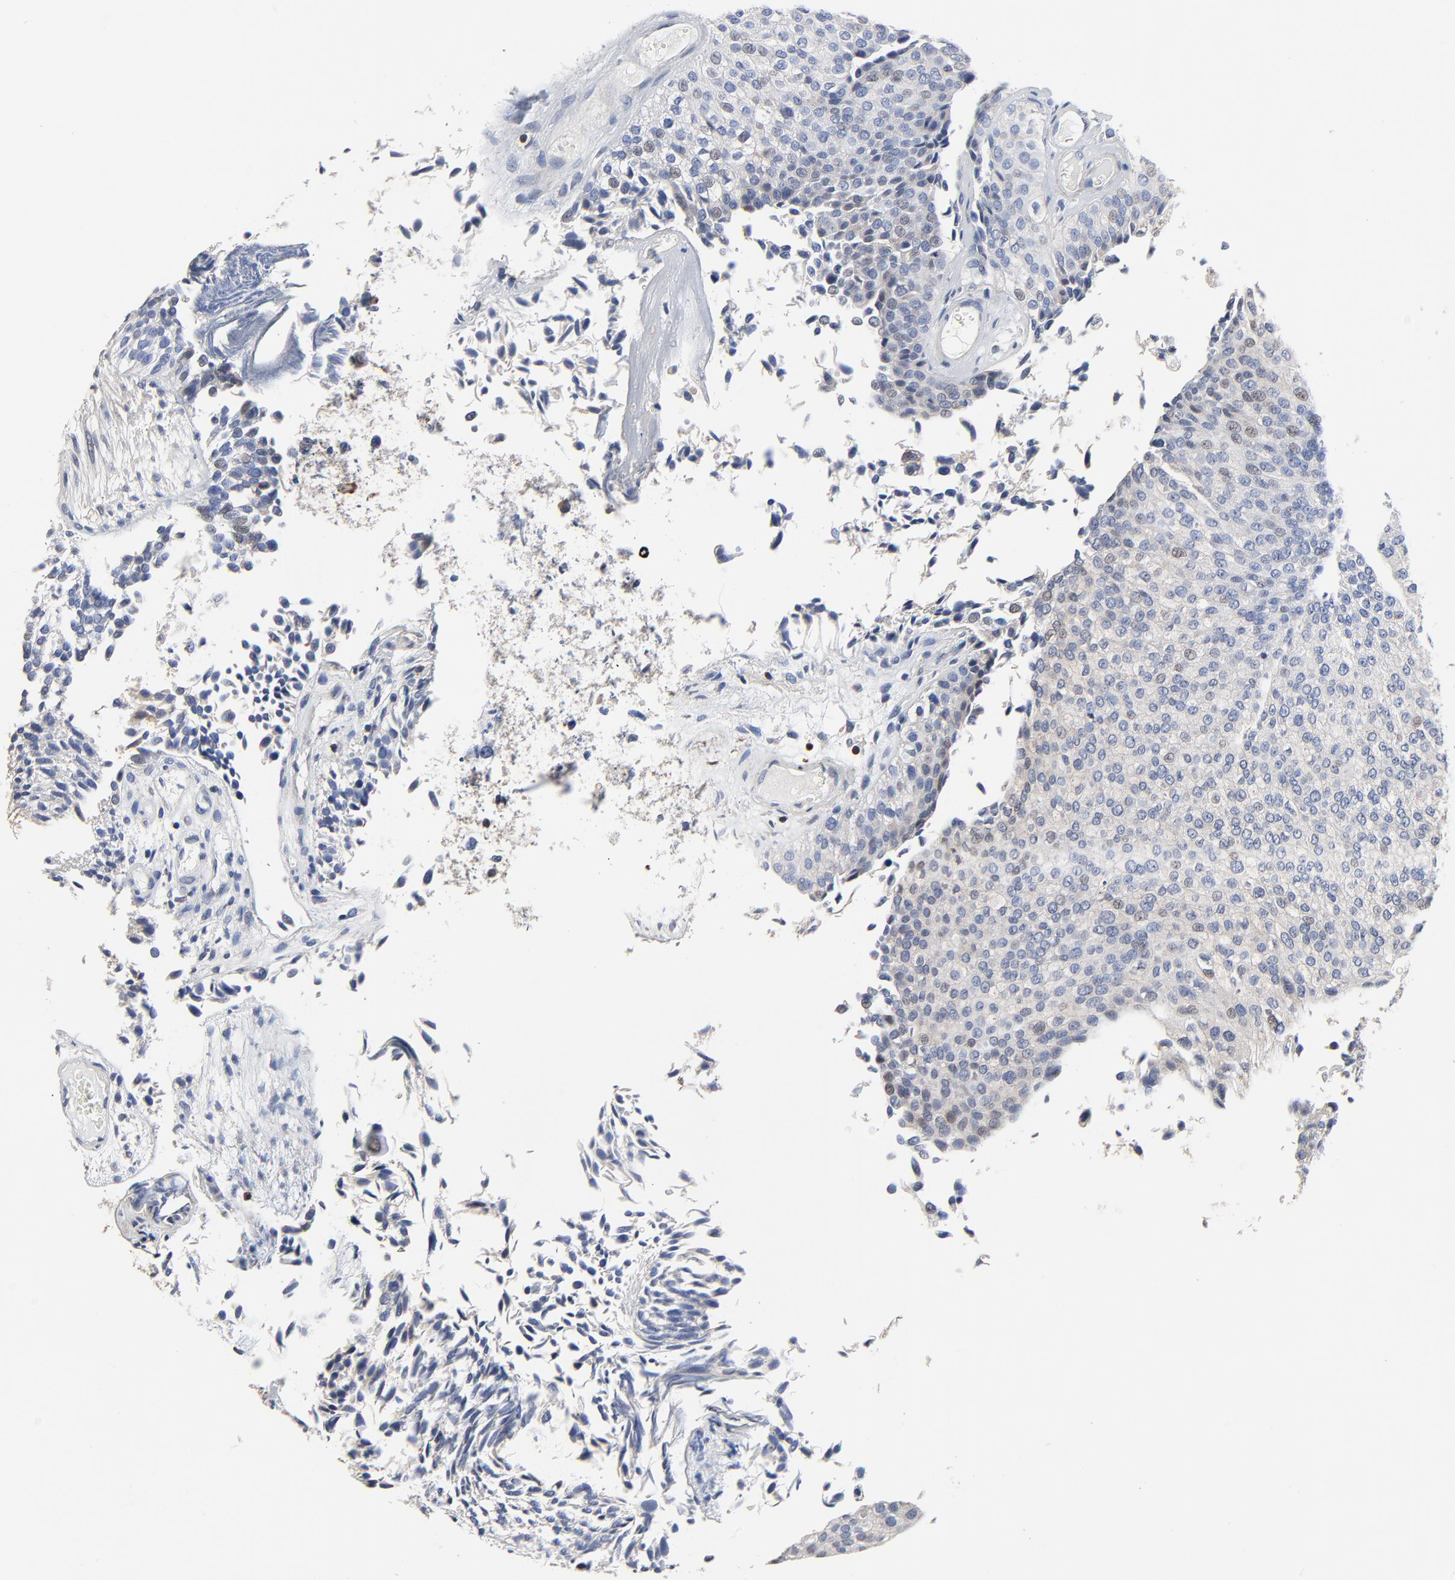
{"staining": {"intensity": "negative", "quantity": "none", "location": "none"}, "tissue": "urothelial cancer", "cell_type": "Tumor cells", "image_type": "cancer", "snomed": [{"axis": "morphology", "description": "Urothelial carcinoma, Low grade"}, {"axis": "topography", "description": "Urinary bladder"}], "caption": "The histopathology image exhibits no significant staining in tumor cells of urothelial cancer.", "gene": "SKAP1", "patient": {"sex": "male", "age": 84}}